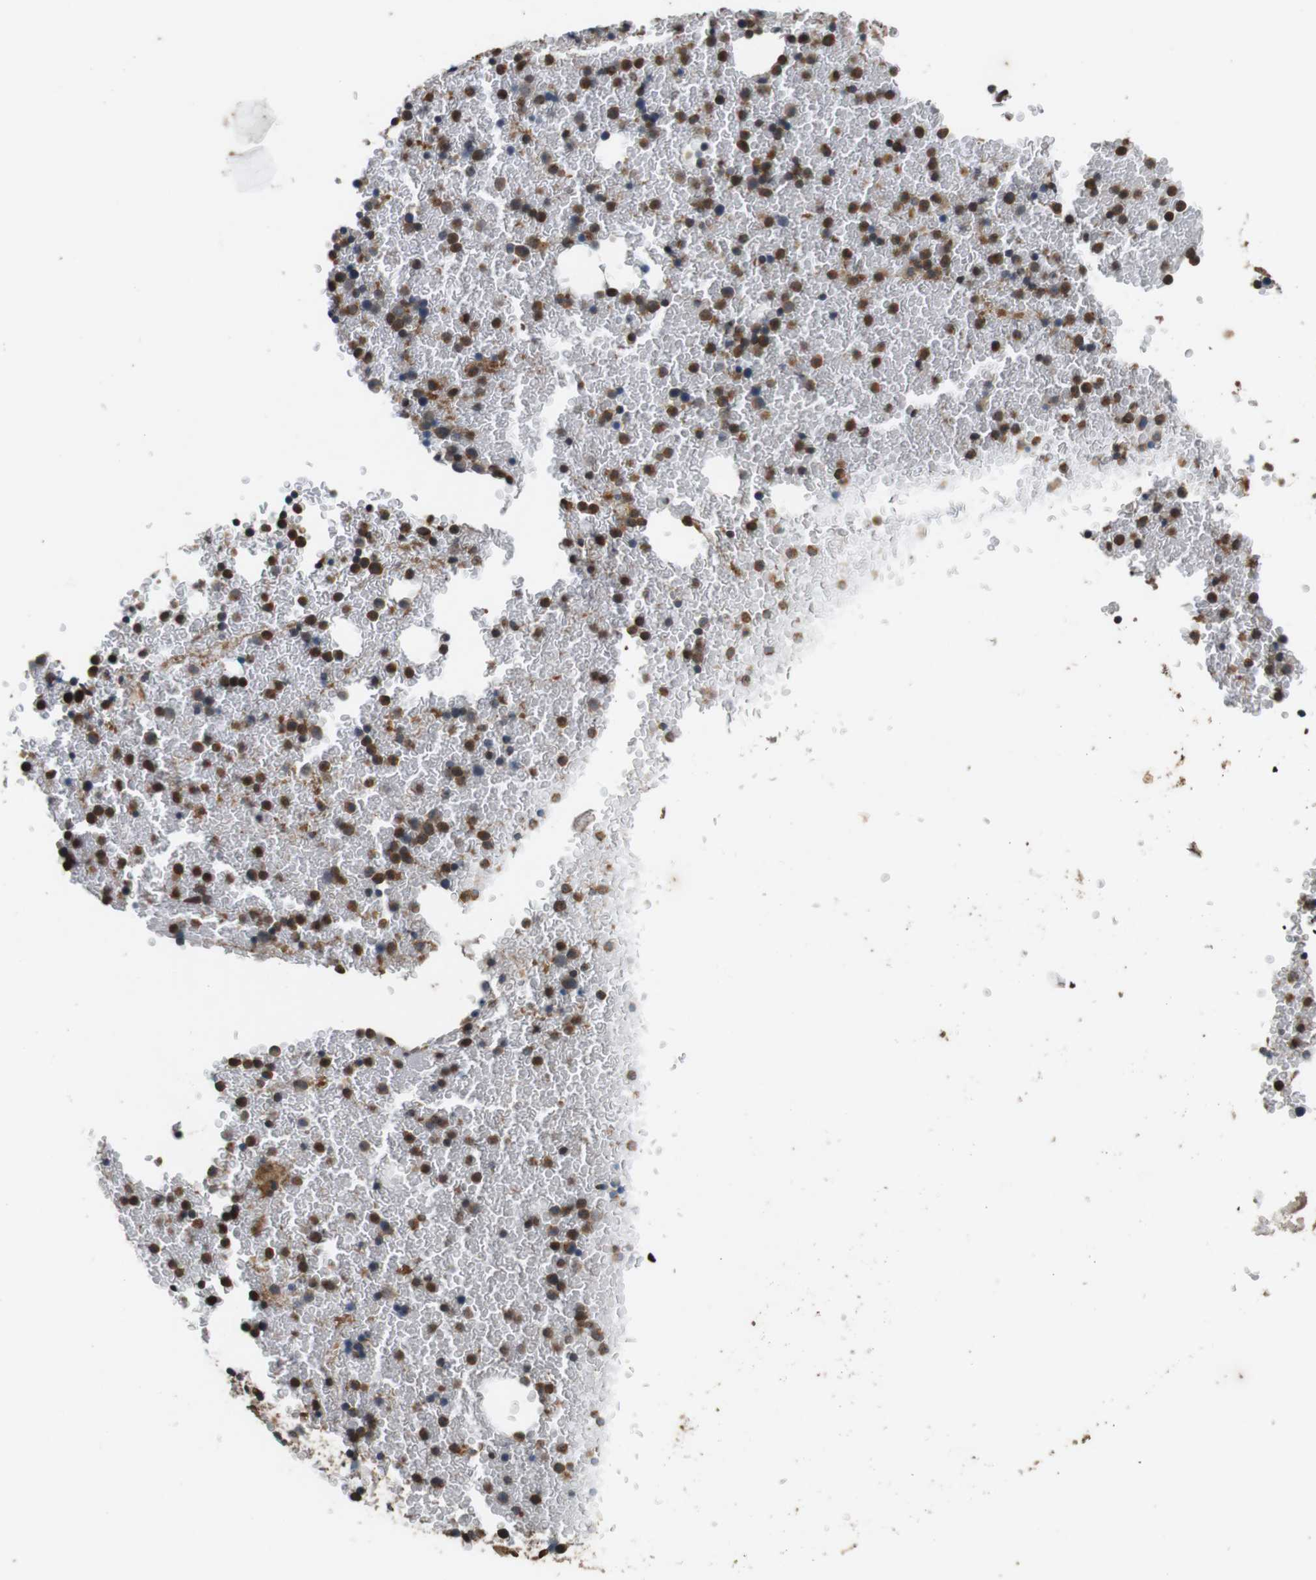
{"staining": {"intensity": "strong", "quantity": ">75%", "location": "cytoplasmic/membranous"}, "tissue": "bone marrow", "cell_type": "Hematopoietic cells", "image_type": "normal", "snomed": [{"axis": "morphology", "description": "Normal tissue, NOS"}, {"axis": "morphology", "description": "Inflammation, NOS"}, {"axis": "topography", "description": "Bone marrow"}], "caption": "Immunohistochemical staining of unremarkable bone marrow reveals high levels of strong cytoplasmic/membranous positivity in approximately >75% of hematopoietic cells. The staining is performed using DAB (3,3'-diaminobenzidine) brown chromogen to label protein expression. The nuclei are counter-stained blue using hematoxylin.", "gene": "NFKBIE", "patient": {"sex": "female", "age": 17}}